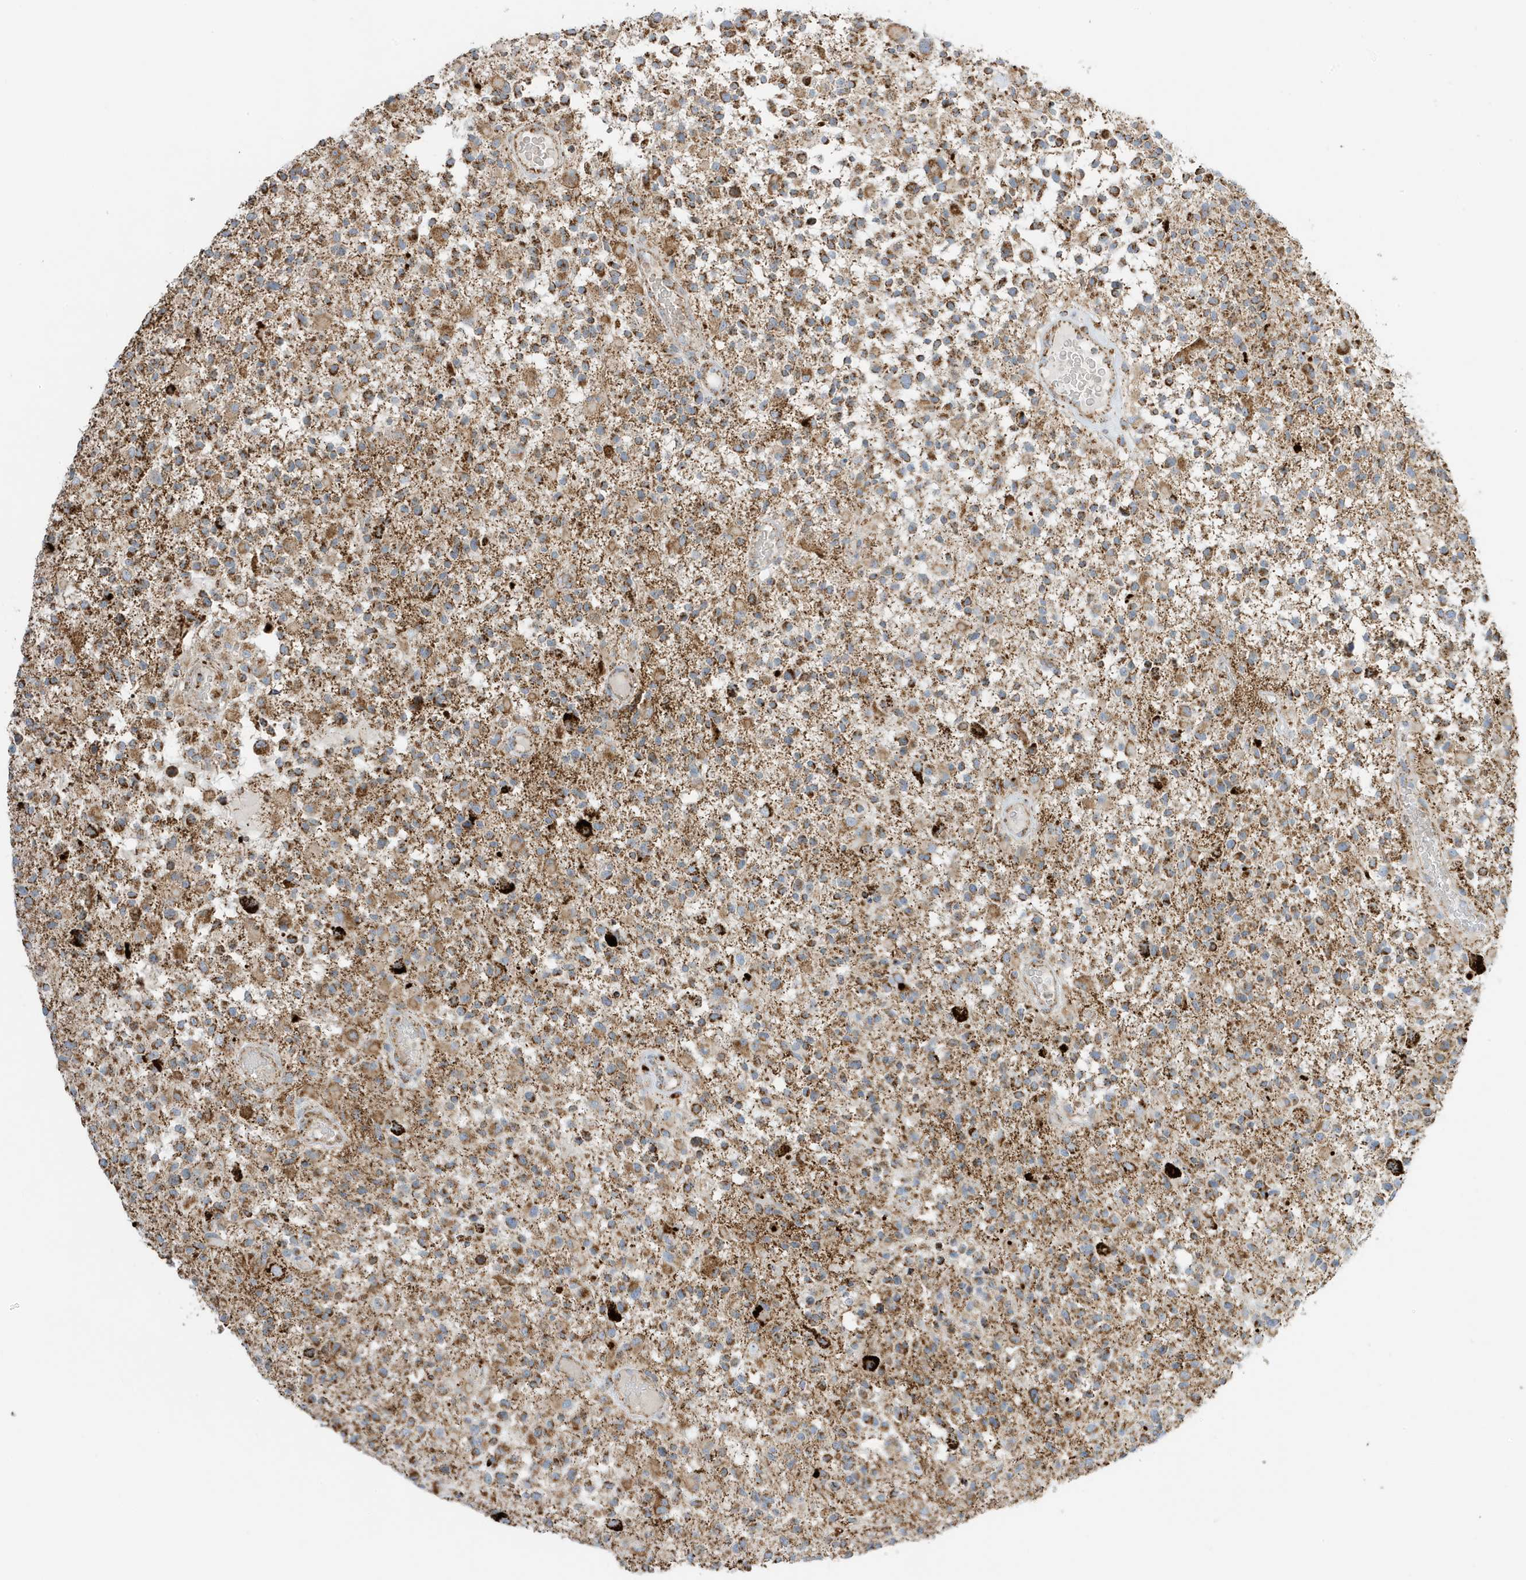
{"staining": {"intensity": "moderate", "quantity": ">75%", "location": "cytoplasmic/membranous"}, "tissue": "glioma", "cell_type": "Tumor cells", "image_type": "cancer", "snomed": [{"axis": "morphology", "description": "Glioma, malignant, High grade"}, {"axis": "morphology", "description": "Glioblastoma, NOS"}, {"axis": "topography", "description": "Brain"}], "caption": "Immunohistochemical staining of glioblastoma shows medium levels of moderate cytoplasmic/membranous protein expression in about >75% of tumor cells.", "gene": "ATP5ME", "patient": {"sex": "male", "age": 60}}